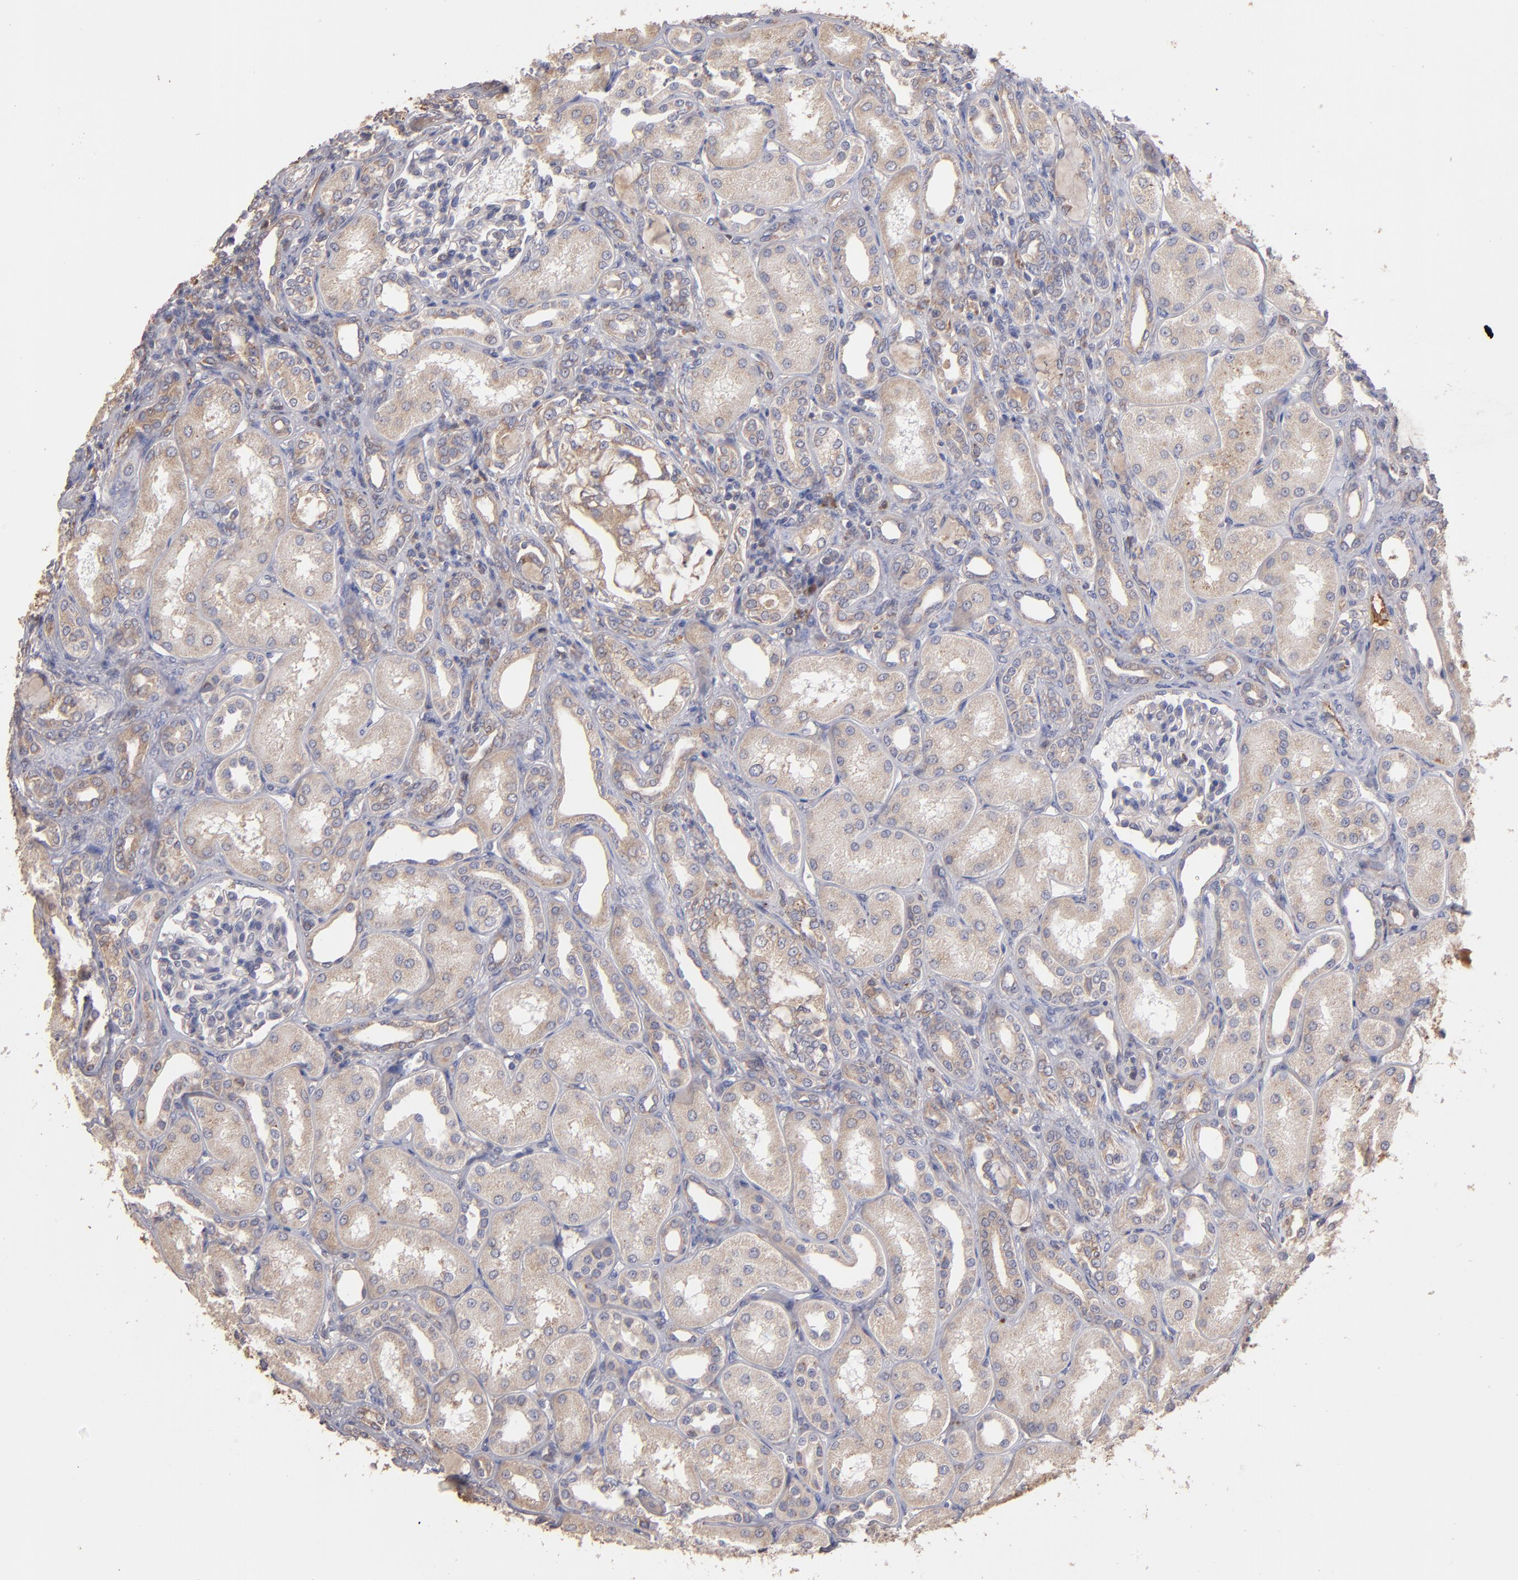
{"staining": {"intensity": "negative", "quantity": "none", "location": "none"}, "tissue": "kidney", "cell_type": "Cells in glomeruli", "image_type": "normal", "snomed": [{"axis": "morphology", "description": "Normal tissue, NOS"}, {"axis": "topography", "description": "Kidney"}], "caption": "IHC micrograph of normal kidney: human kidney stained with DAB exhibits no significant protein positivity in cells in glomeruli. (Immunohistochemistry, brightfield microscopy, high magnification).", "gene": "NFKBIE", "patient": {"sex": "male", "age": 7}}